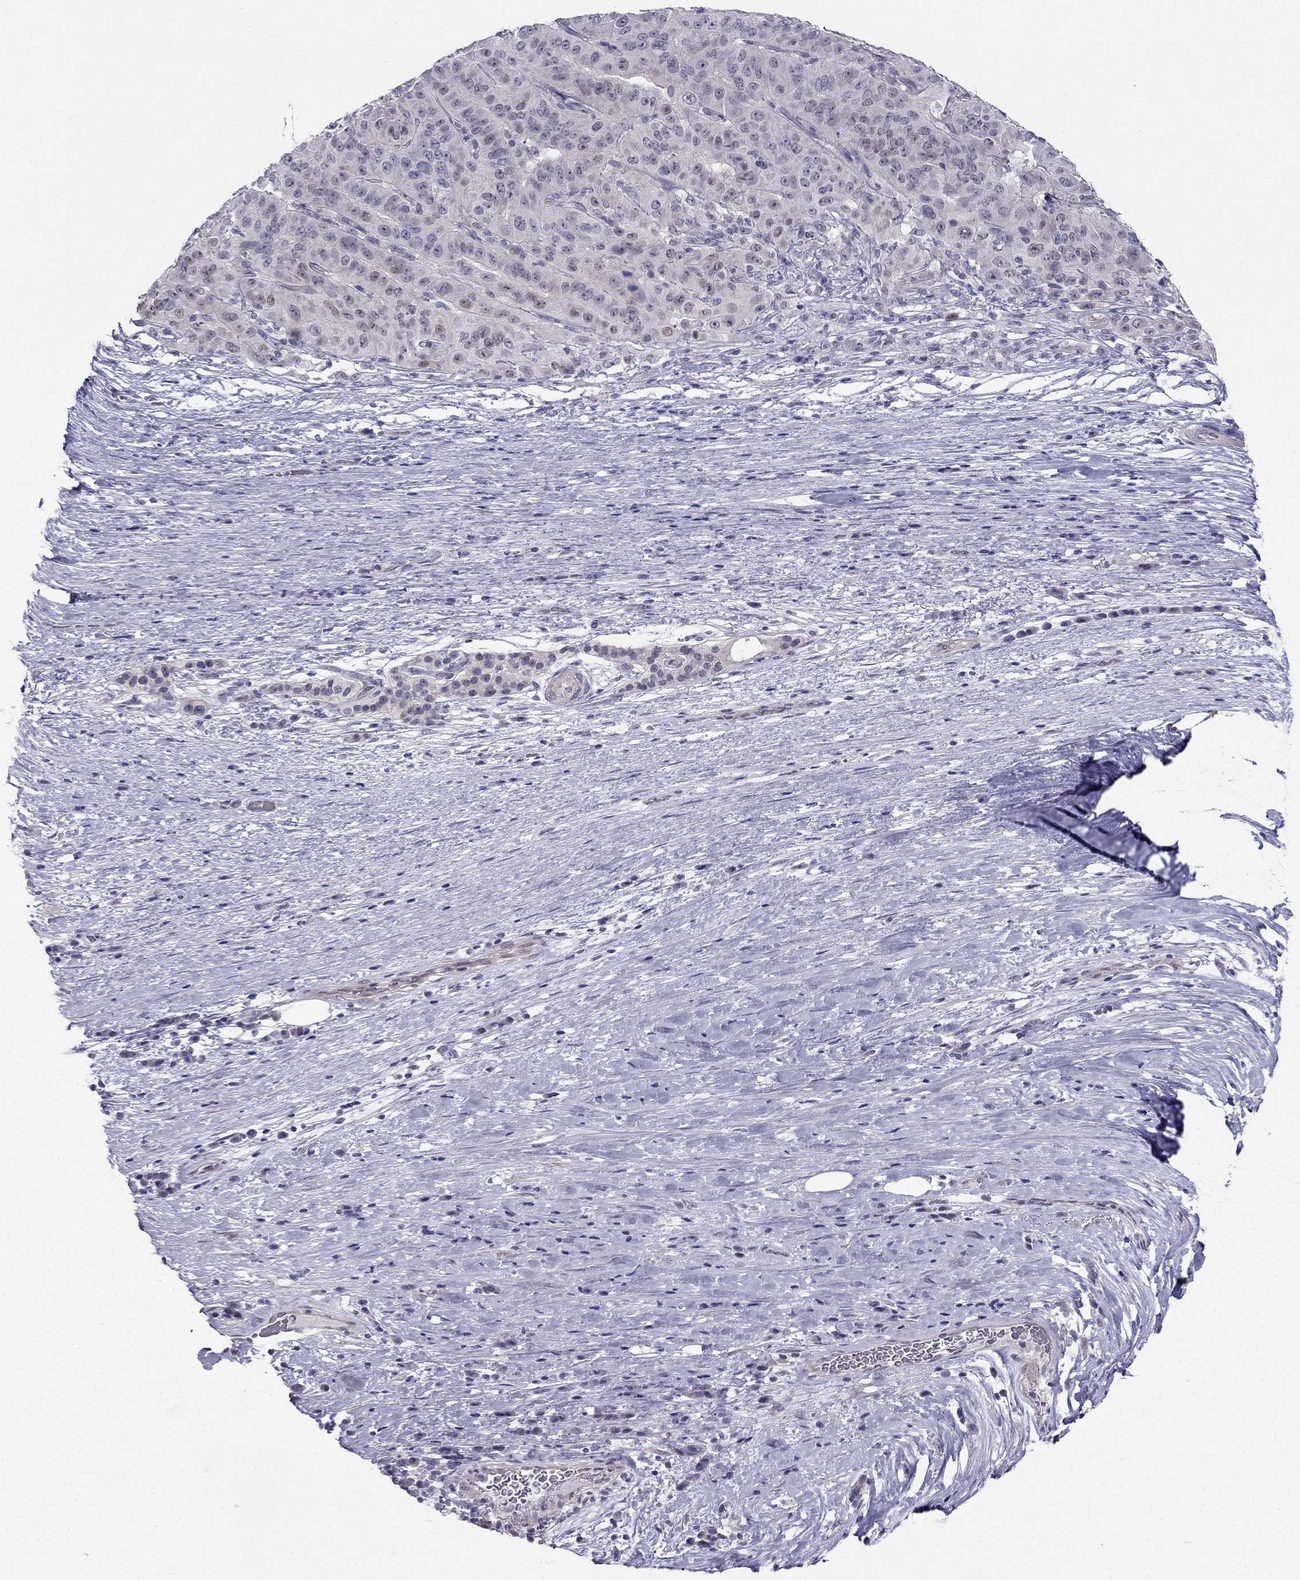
{"staining": {"intensity": "negative", "quantity": "none", "location": "none"}, "tissue": "pancreatic cancer", "cell_type": "Tumor cells", "image_type": "cancer", "snomed": [{"axis": "morphology", "description": "Adenocarcinoma, NOS"}, {"axis": "topography", "description": "Pancreas"}], "caption": "This histopathology image is of pancreatic cancer stained with IHC to label a protein in brown with the nuclei are counter-stained blue. There is no positivity in tumor cells.", "gene": "BAG5", "patient": {"sex": "male", "age": 63}}